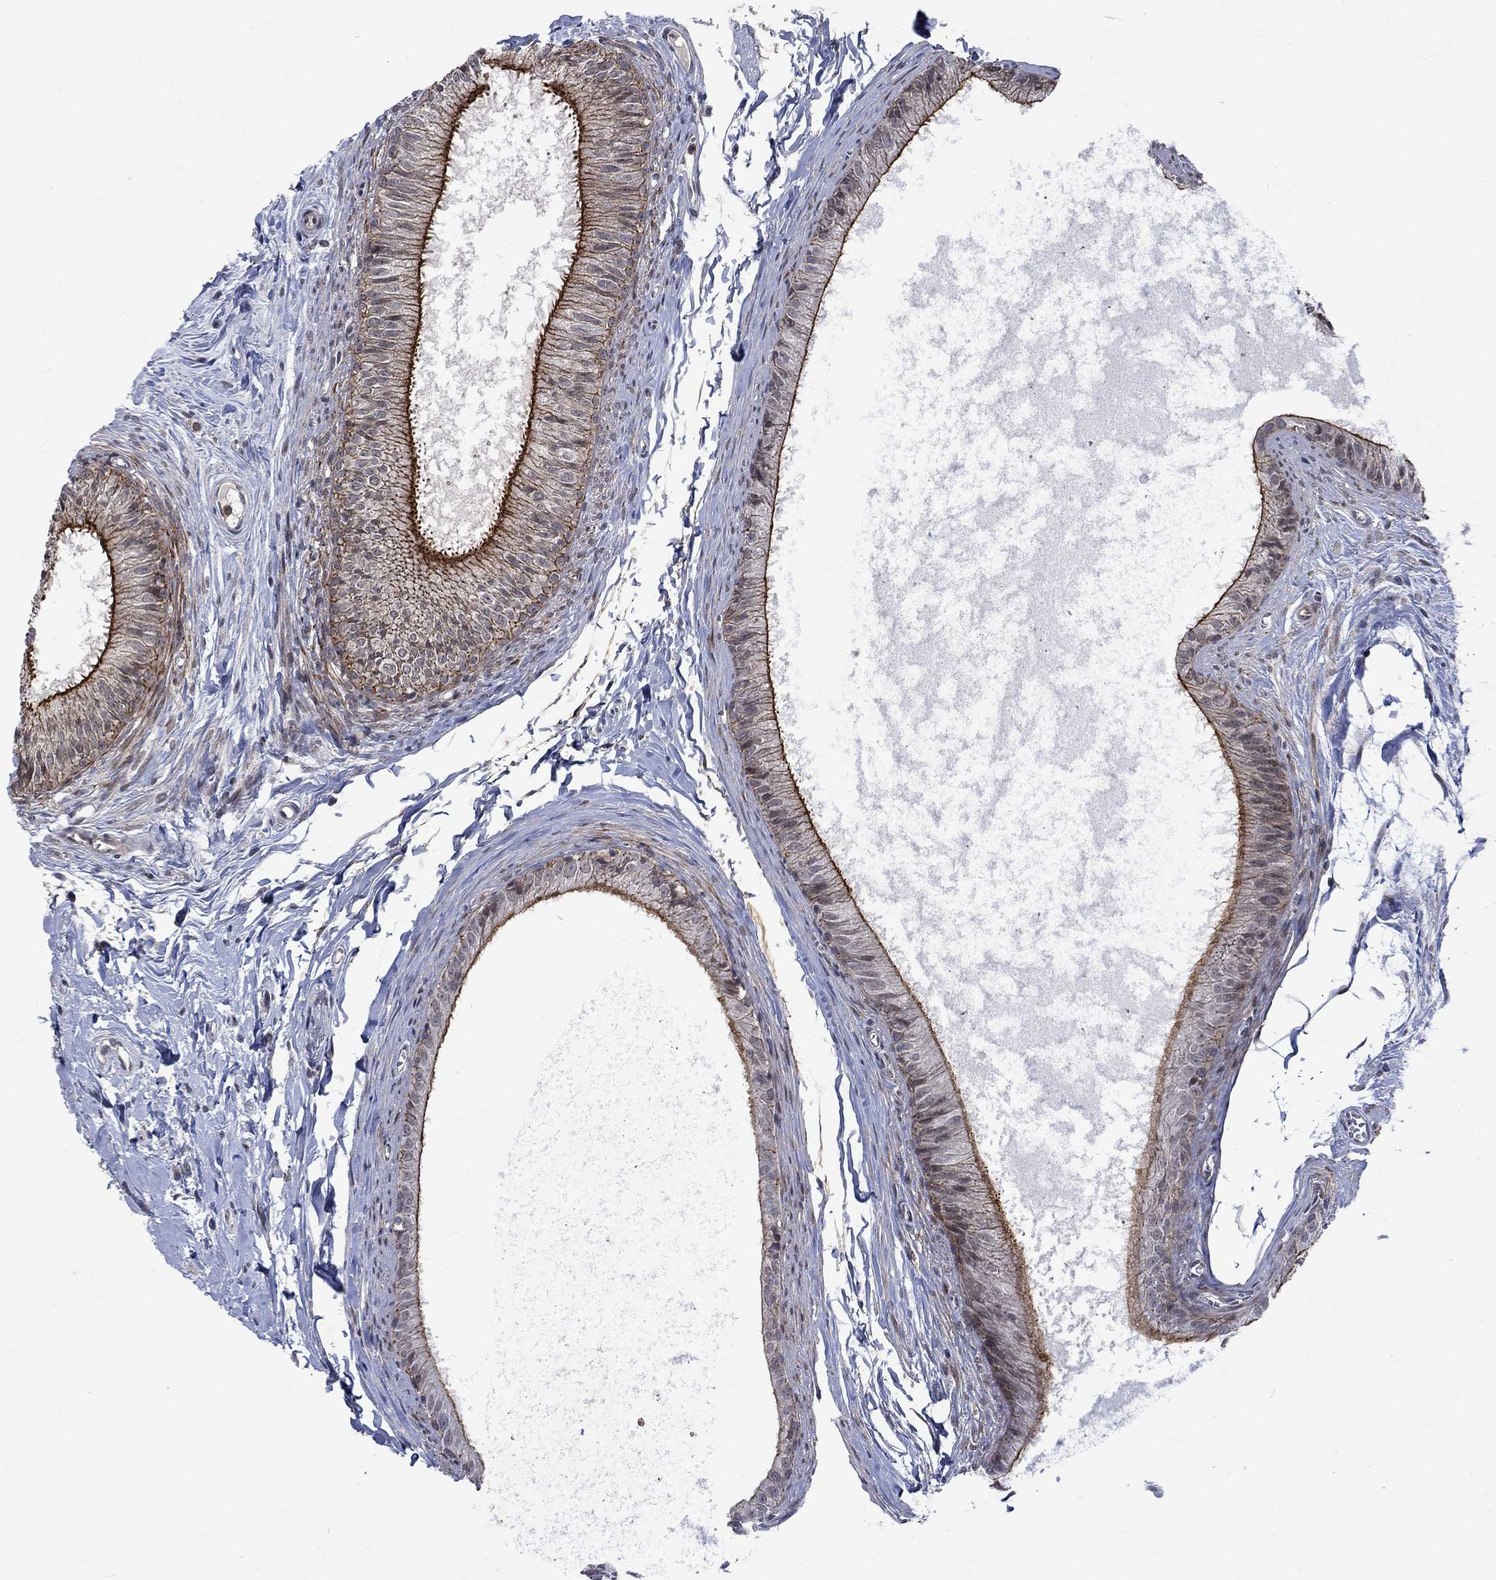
{"staining": {"intensity": "strong", "quantity": "25%-75%", "location": "cytoplasmic/membranous"}, "tissue": "epididymis", "cell_type": "Glandular cells", "image_type": "normal", "snomed": [{"axis": "morphology", "description": "Normal tissue, NOS"}, {"axis": "topography", "description": "Epididymis"}], "caption": "Benign epididymis exhibits strong cytoplasmic/membranous staining in approximately 25%-75% of glandular cells, visualized by immunohistochemistry. The staining was performed using DAB (3,3'-diaminobenzidine) to visualize the protein expression in brown, while the nuclei were stained in blue with hematoxylin (Magnification: 20x).", "gene": "PPP1R9A", "patient": {"sex": "male", "age": 51}}